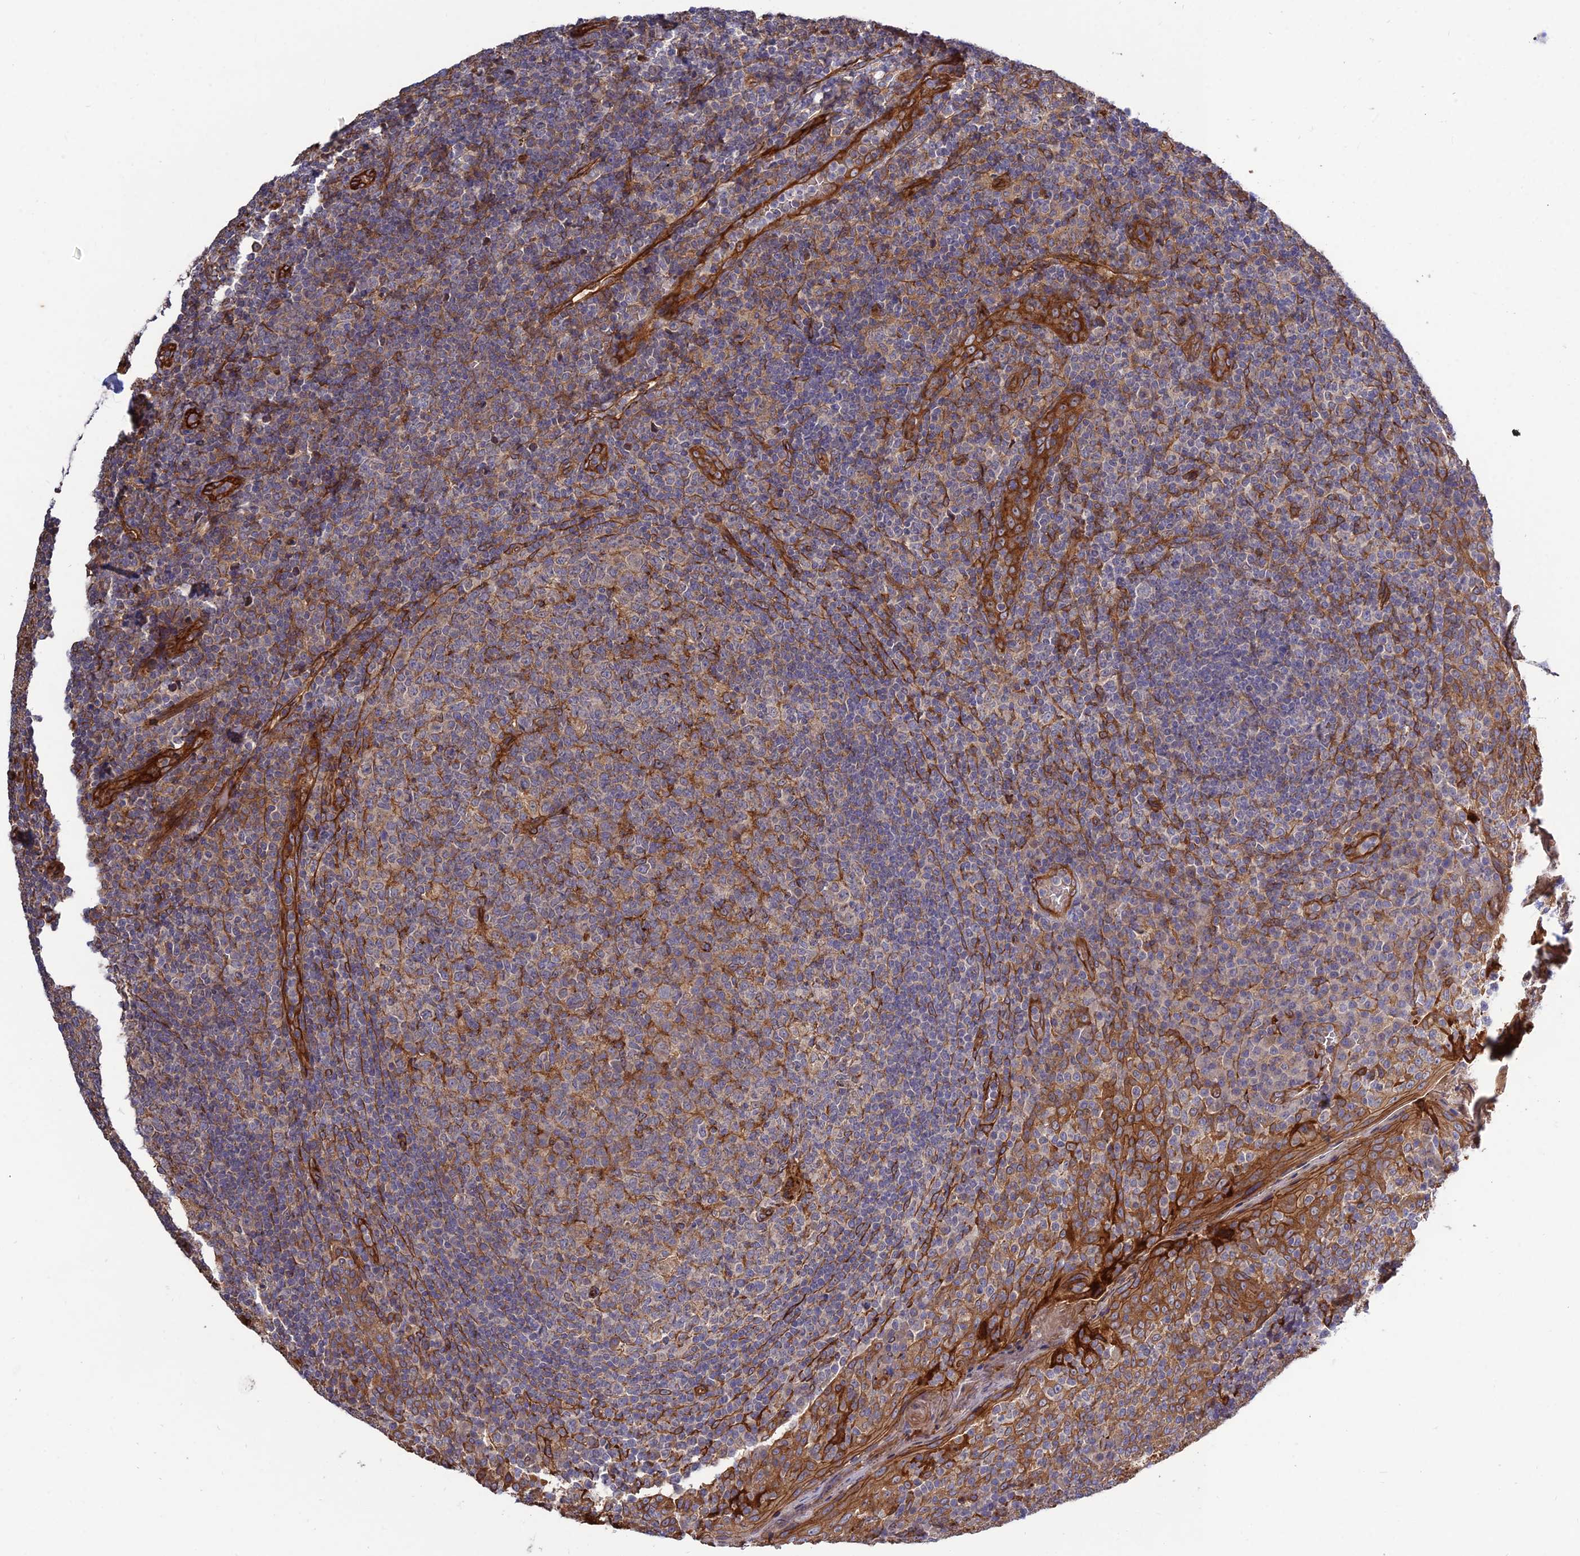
{"staining": {"intensity": "weak", "quantity": "<25%", "location": "cytoplasmic/membranous"}, "tissue": "tonsil", "cell_type": "Germinal center cells", "image_type": "normal", "snomed": [{"axis": "morphology", "description": "Normal tissue, NOS"}, {"axis": "topography", "description": "Tonsil"}], "caption": "IHC image of normal tonsil: tonsil stained with DAB (3,3'-diaminobenzidine) displays no significant protein staining in germinal center cells. (DAB immunohistochemistry (IHC) visualized using brightfield microscopy, high magnification).", "gene": "CRTAP", "patient": {"sex": "female", "age": 19}}